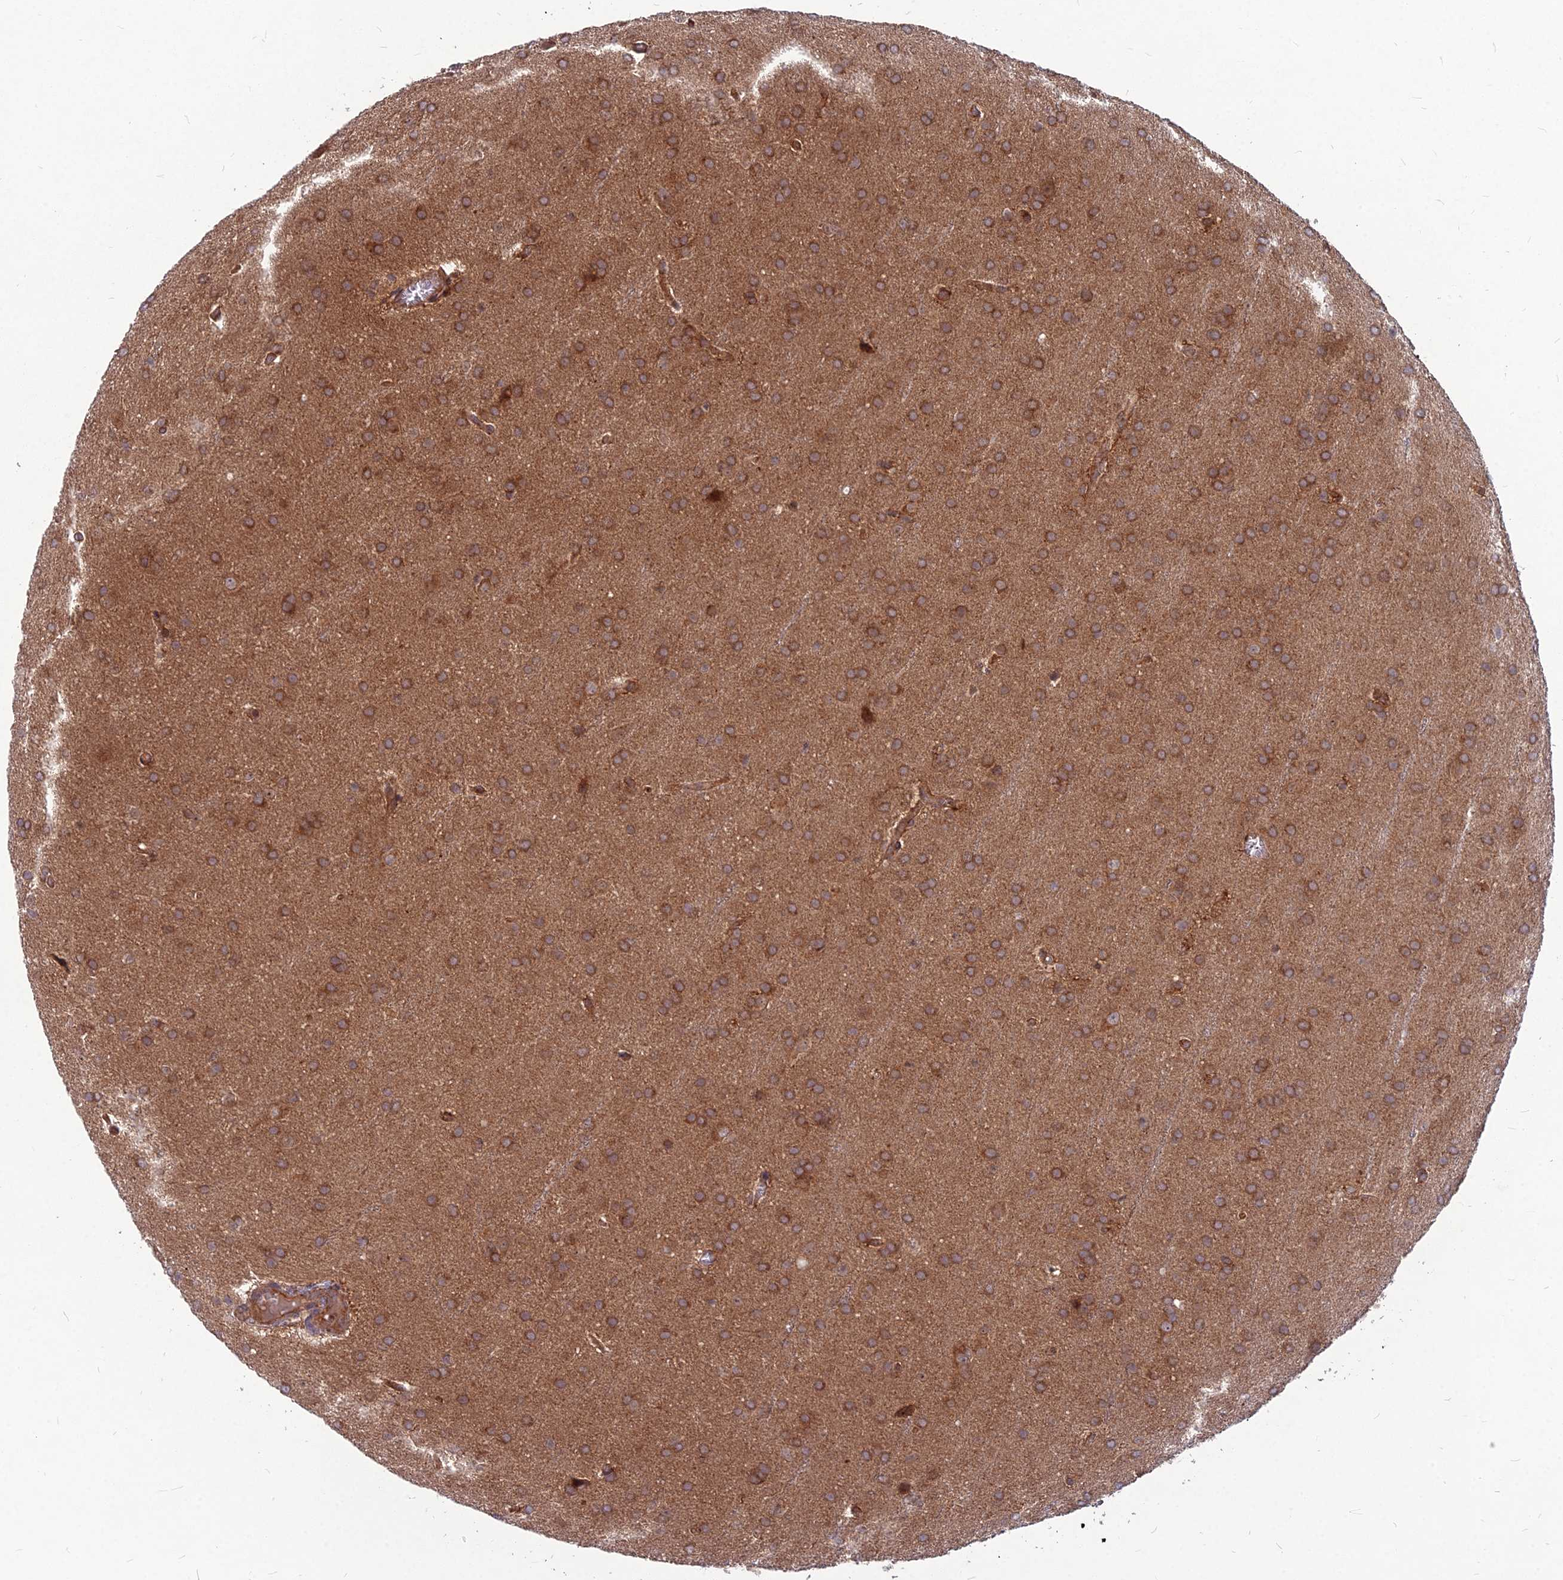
{"staining": {"intensity": "moderate", "quantity": ">75%", "location": "cytoplasmic/membranous"}, "tissue": "glioma", "cell_type": "Tumor cells", "image_type": "cancer", "snomed": [{"axis": "morphology", "description": "Glioma, malignant, Low grade"}, {"axis": "topography", "description": "Brain"}], "caption": "Immunohistochemistry image of neoplastic tissue: malignant low-grade glioma stained using IHC exhibits medium levels of moderate protein expression localized specifically in the cytoplasmic/membranous of tumor cells, appearing as a cytoplasmic/membranous brown color.", "gene": "MFSD8", "patient": {"sex": "female", "age": 32}}